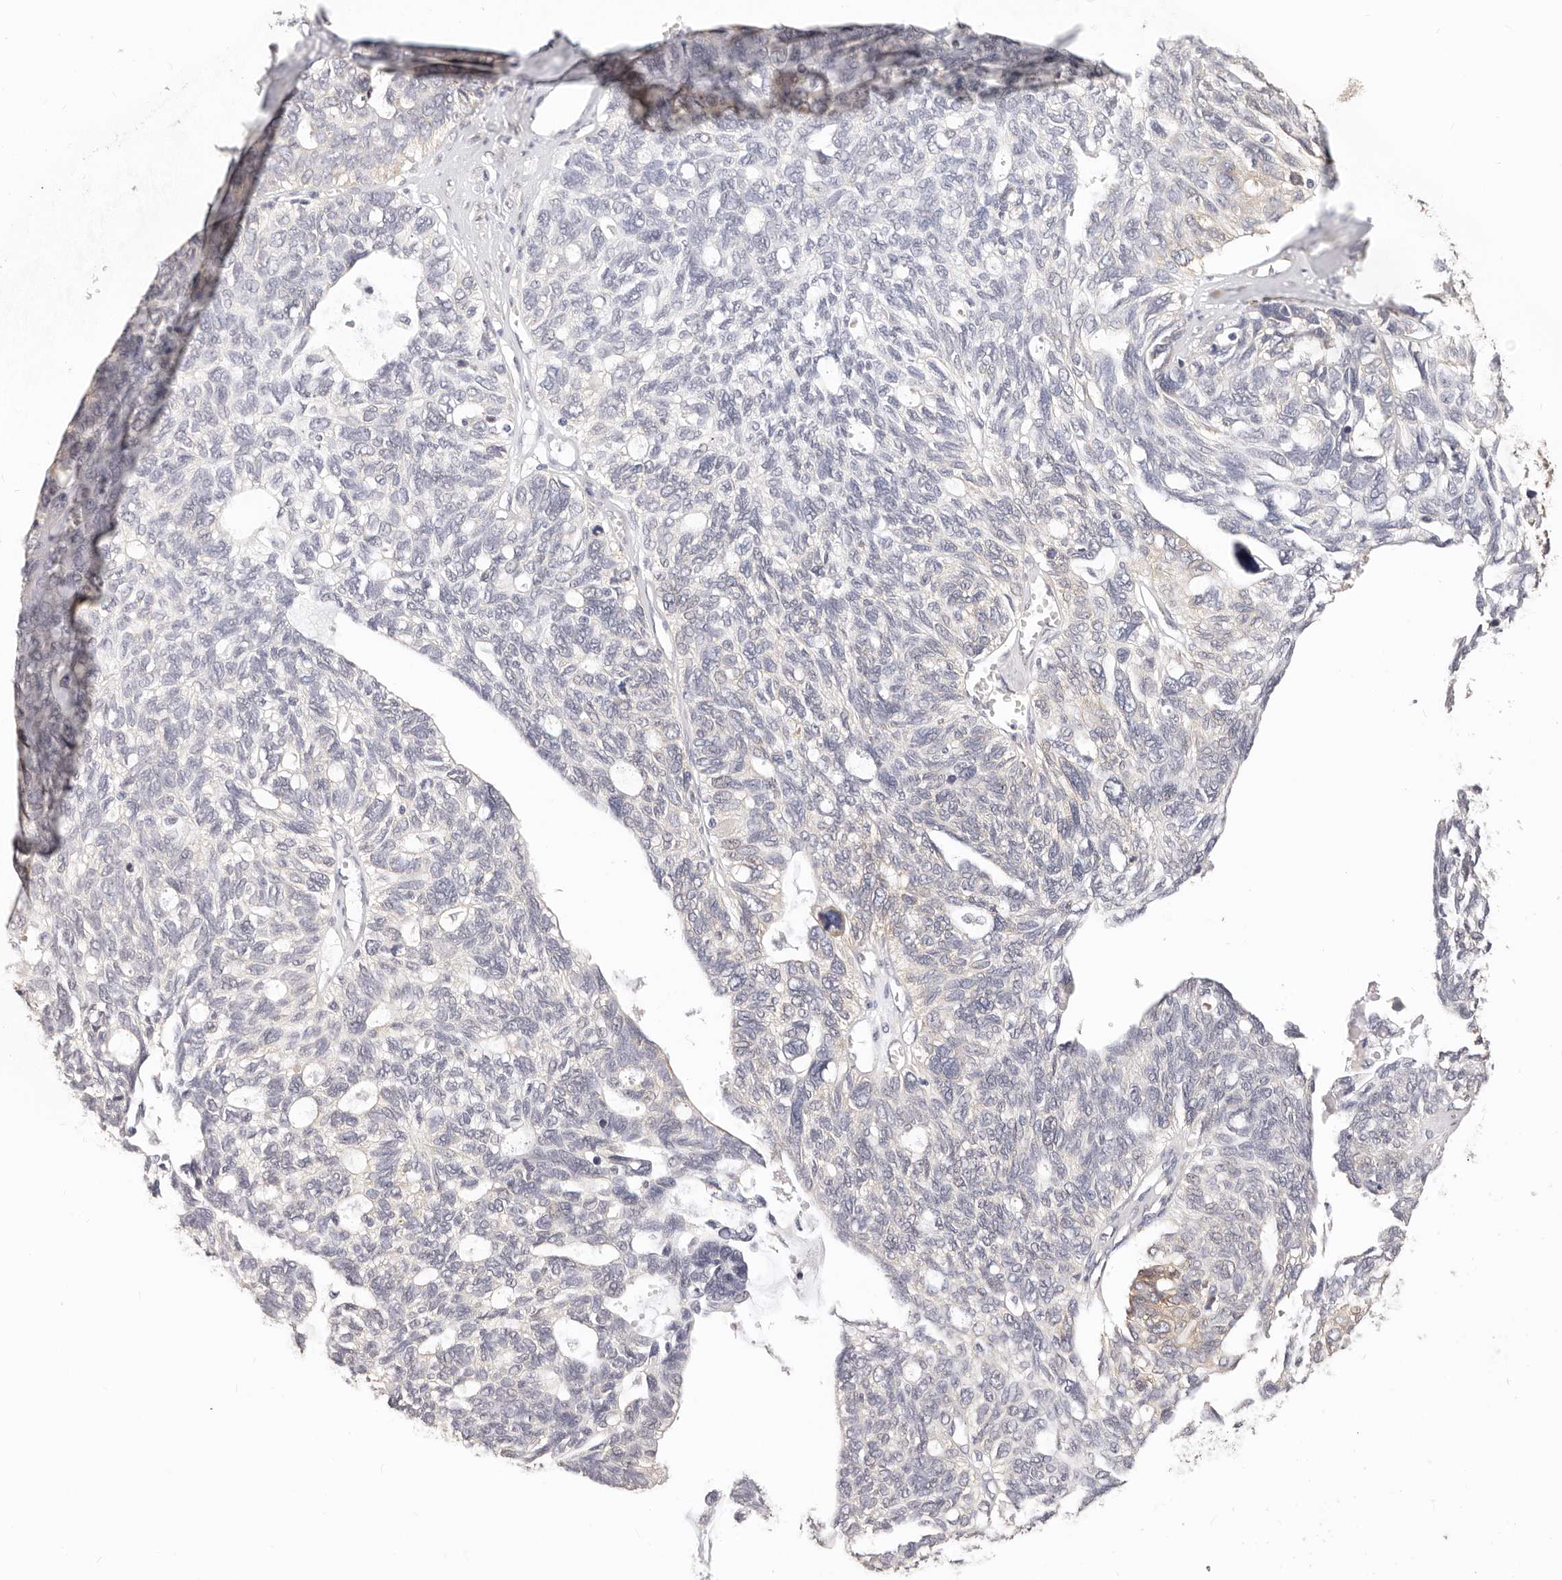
{"staining": {"intensity": "weak", "quantity": "<25%", "location": "cytoplasmic/membranous"}, "tissue": "ovarian cancer", "cell_type": "Tumor cells", "image_type": "cancer", "snomed": [{"axis": "morphology", "description": "Cystadenocarcinoma, serous, NOS"}, {"axis": "topography", "description": "Ovary"}], "caption": "Human serous cystadenocarcinoma (ovarian) stained for a protein using immunohistochemistry (IHC) reveals no positivity in tumor cells.", "gene": "AFDN", "patient": {"sex": "female", "age": 79}}